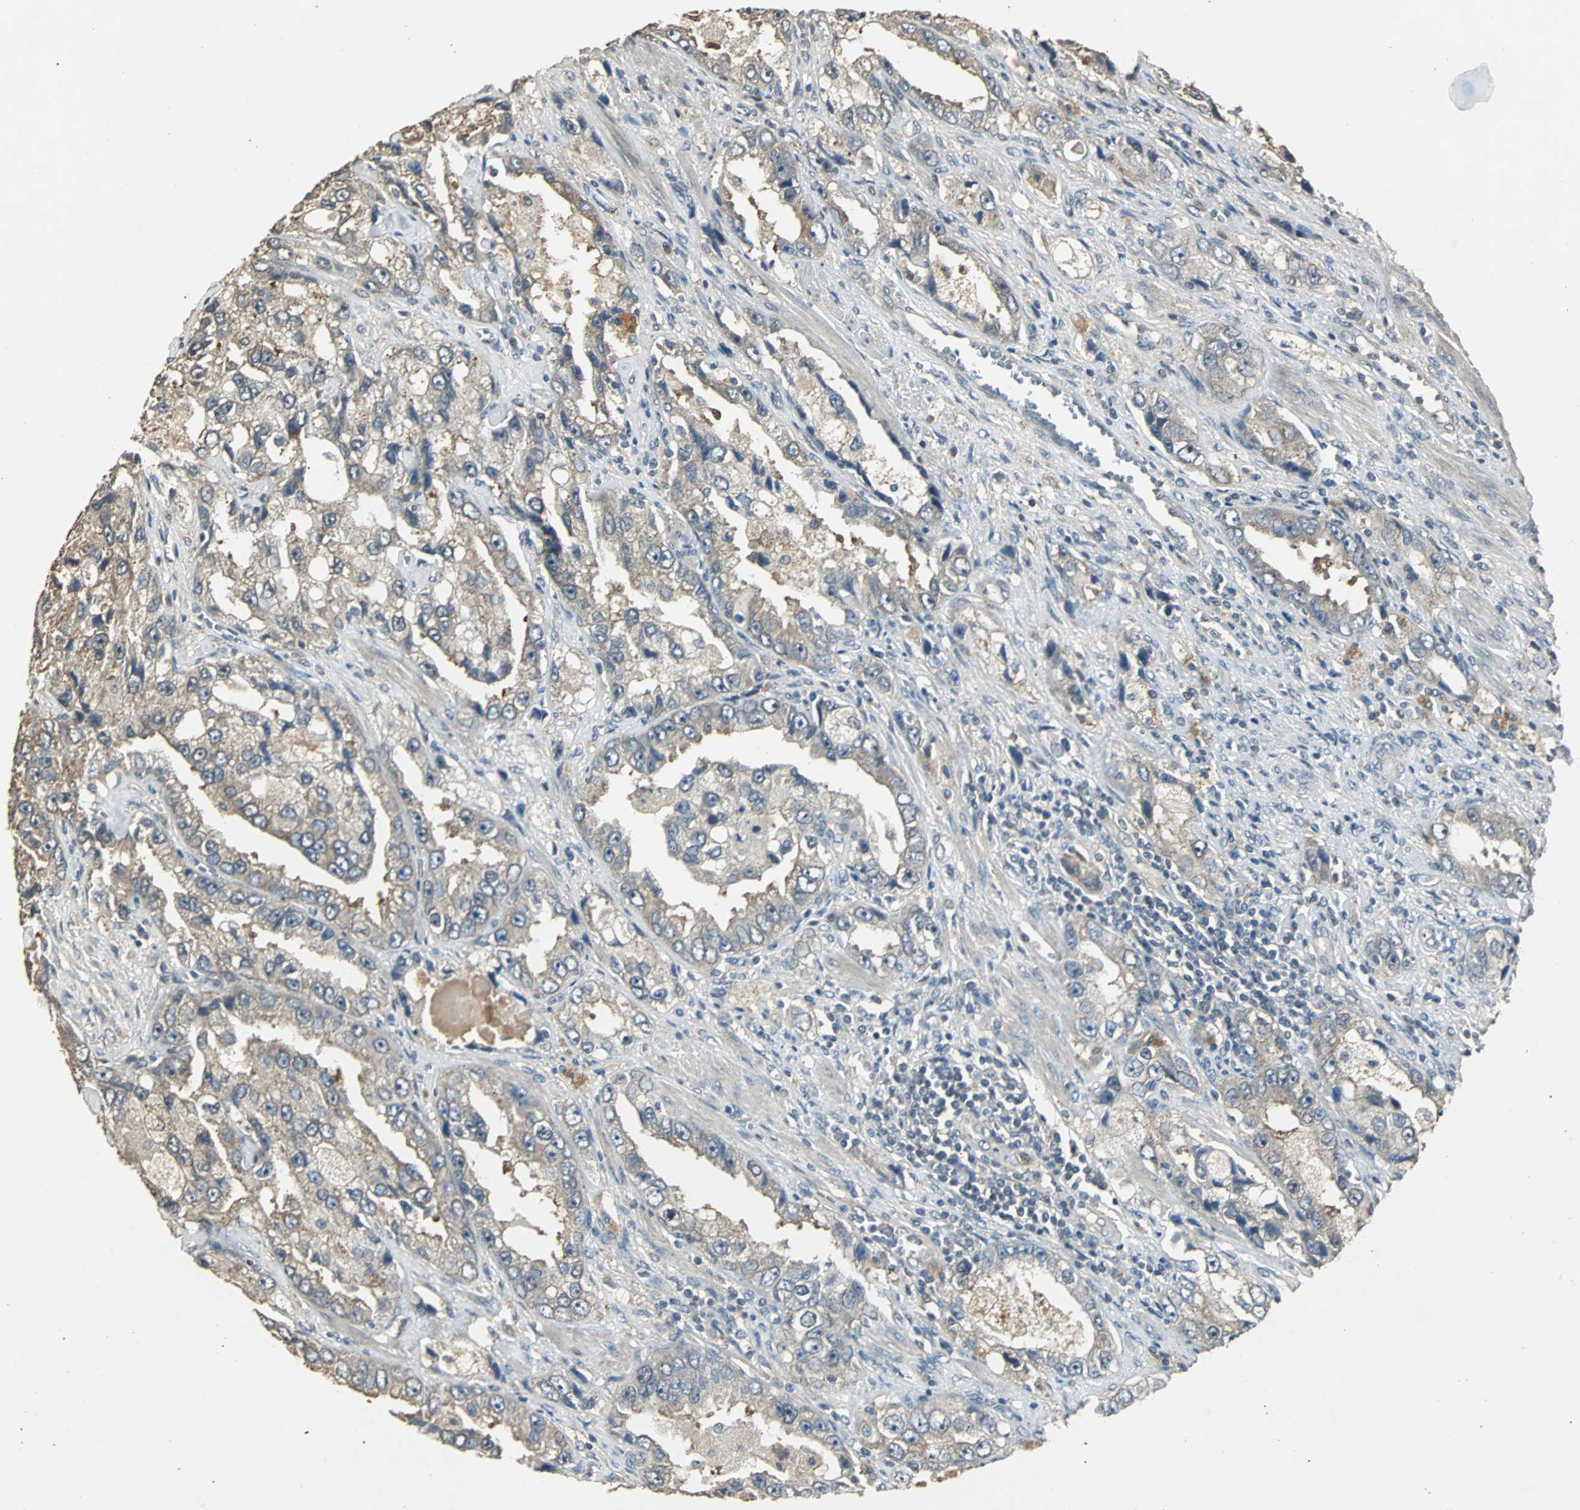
{"staining": {"intensity": "moderate", "quantity": "25%-75%", "location": "cytoplasmic/membranous"}, "tissue": "prostate cancer", "cell_type": "Tumor cells", "image_type": "cancer", "snomed": [{"axis": "morphology", "description": "Adenocarcinoma, High grade"}, {"axis": "topography", "description": "Prostate"}], "caption": "Protein expression analysis of high-grade adenocarcinoma (prostate) reveals moderate cytoplasmic/membranous expression in approximately 25%-75% of tumor cells.", "gene": "ABHD2", "patient": {"sex": "male", "age": 63}}